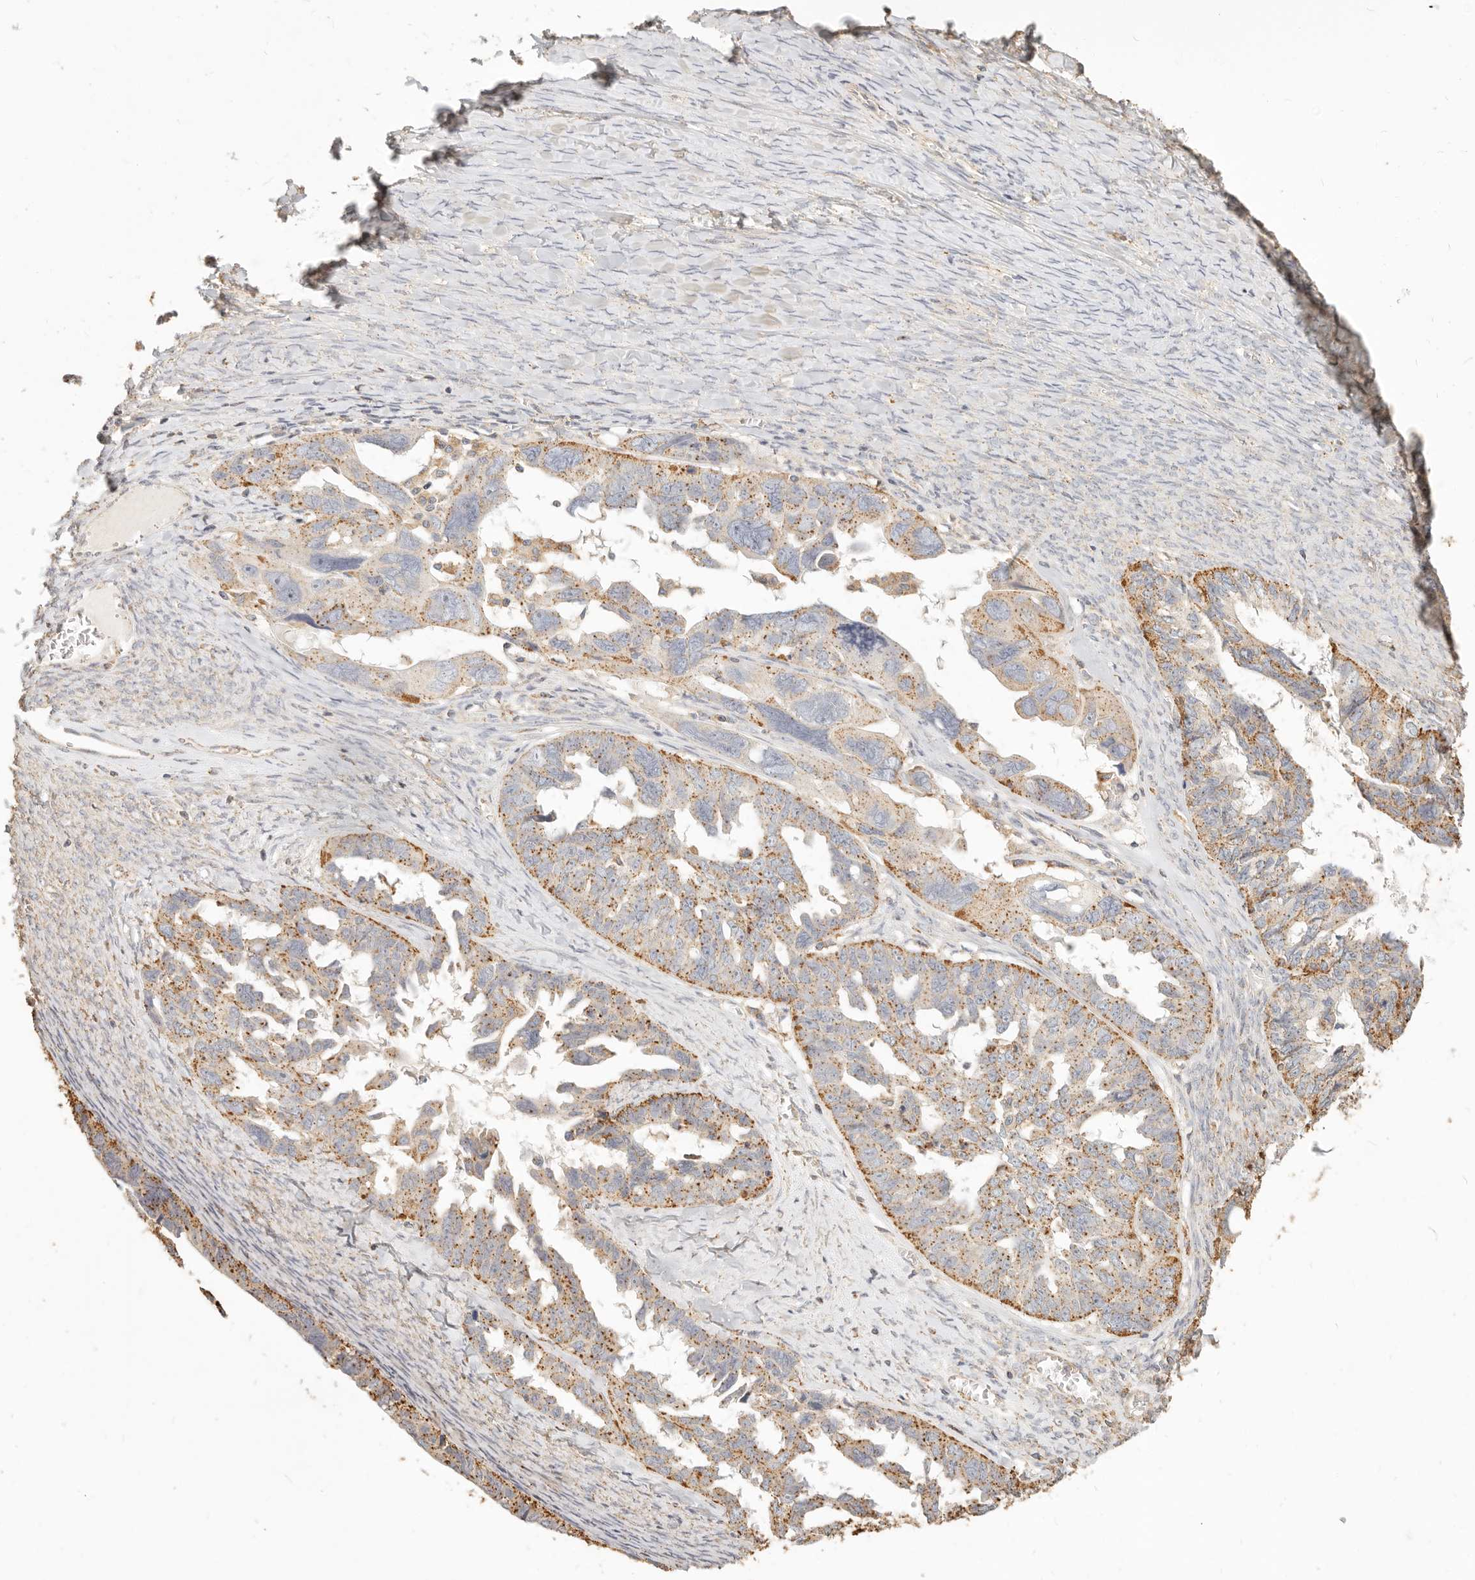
{"staining": {"intensity": "moderate", "quantity": ">75%", "location": "cytoplasmic/membranous"}, "tissue": "ovarian cancer", "cell_type": "Tumor cells", "image_type": "cancer", "snomed": [{"axis": "morphology", "description": "Cystadenocarcinoma, serous, NOS"}, {"axis": "topography", "description": "Ovary"}], "caption": "Immunohistochemical staining of human ovarian cancer shows moderate cytoplasmic/membranous protein staining in about >75% of tumor cells. Nuclei are stained in blue.", "gene": "CNMD", "patient": {"sex": "female", "age": 79}}